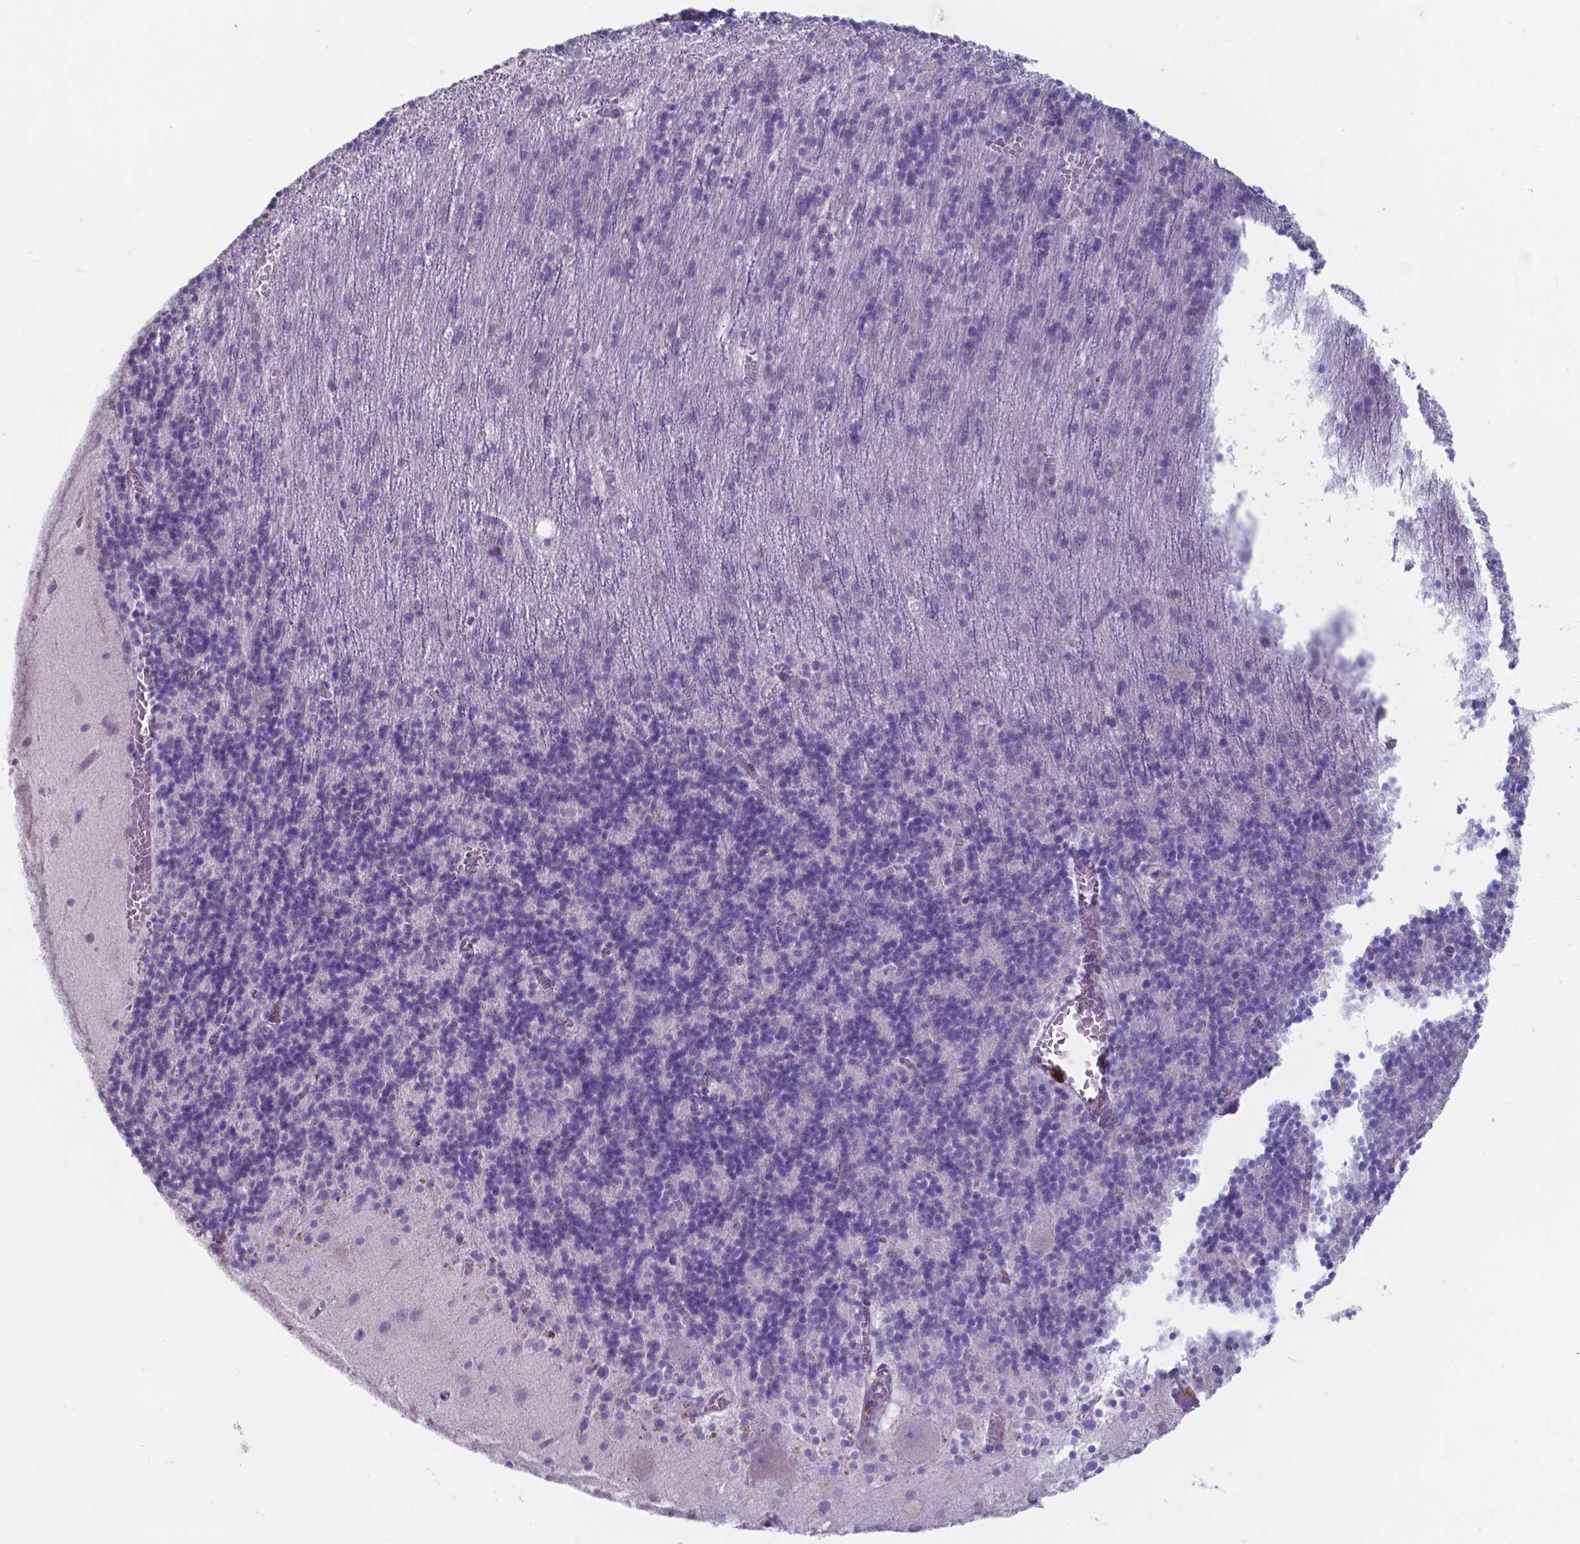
{"staining": {"intensity": "negative", "quantity": "none", "location": "none"}, "tissue": "cerebellum", "cell_type": "Cells in granular layer", "image_type": "normal", "snomed": [{"axis": "morphology", "description": "Normal tissue, NOS"}, {"axis": "topography", "description": "Cerebellum"}], "caption": "The immunohistochemistry micrograph has no significant expression in cells in granular layer of cerebellum. (DAB immunohistochemistry (IHC), high magnification).", "gene": "UBE2J1", "patient": {"sex": "male", "age": 70}}